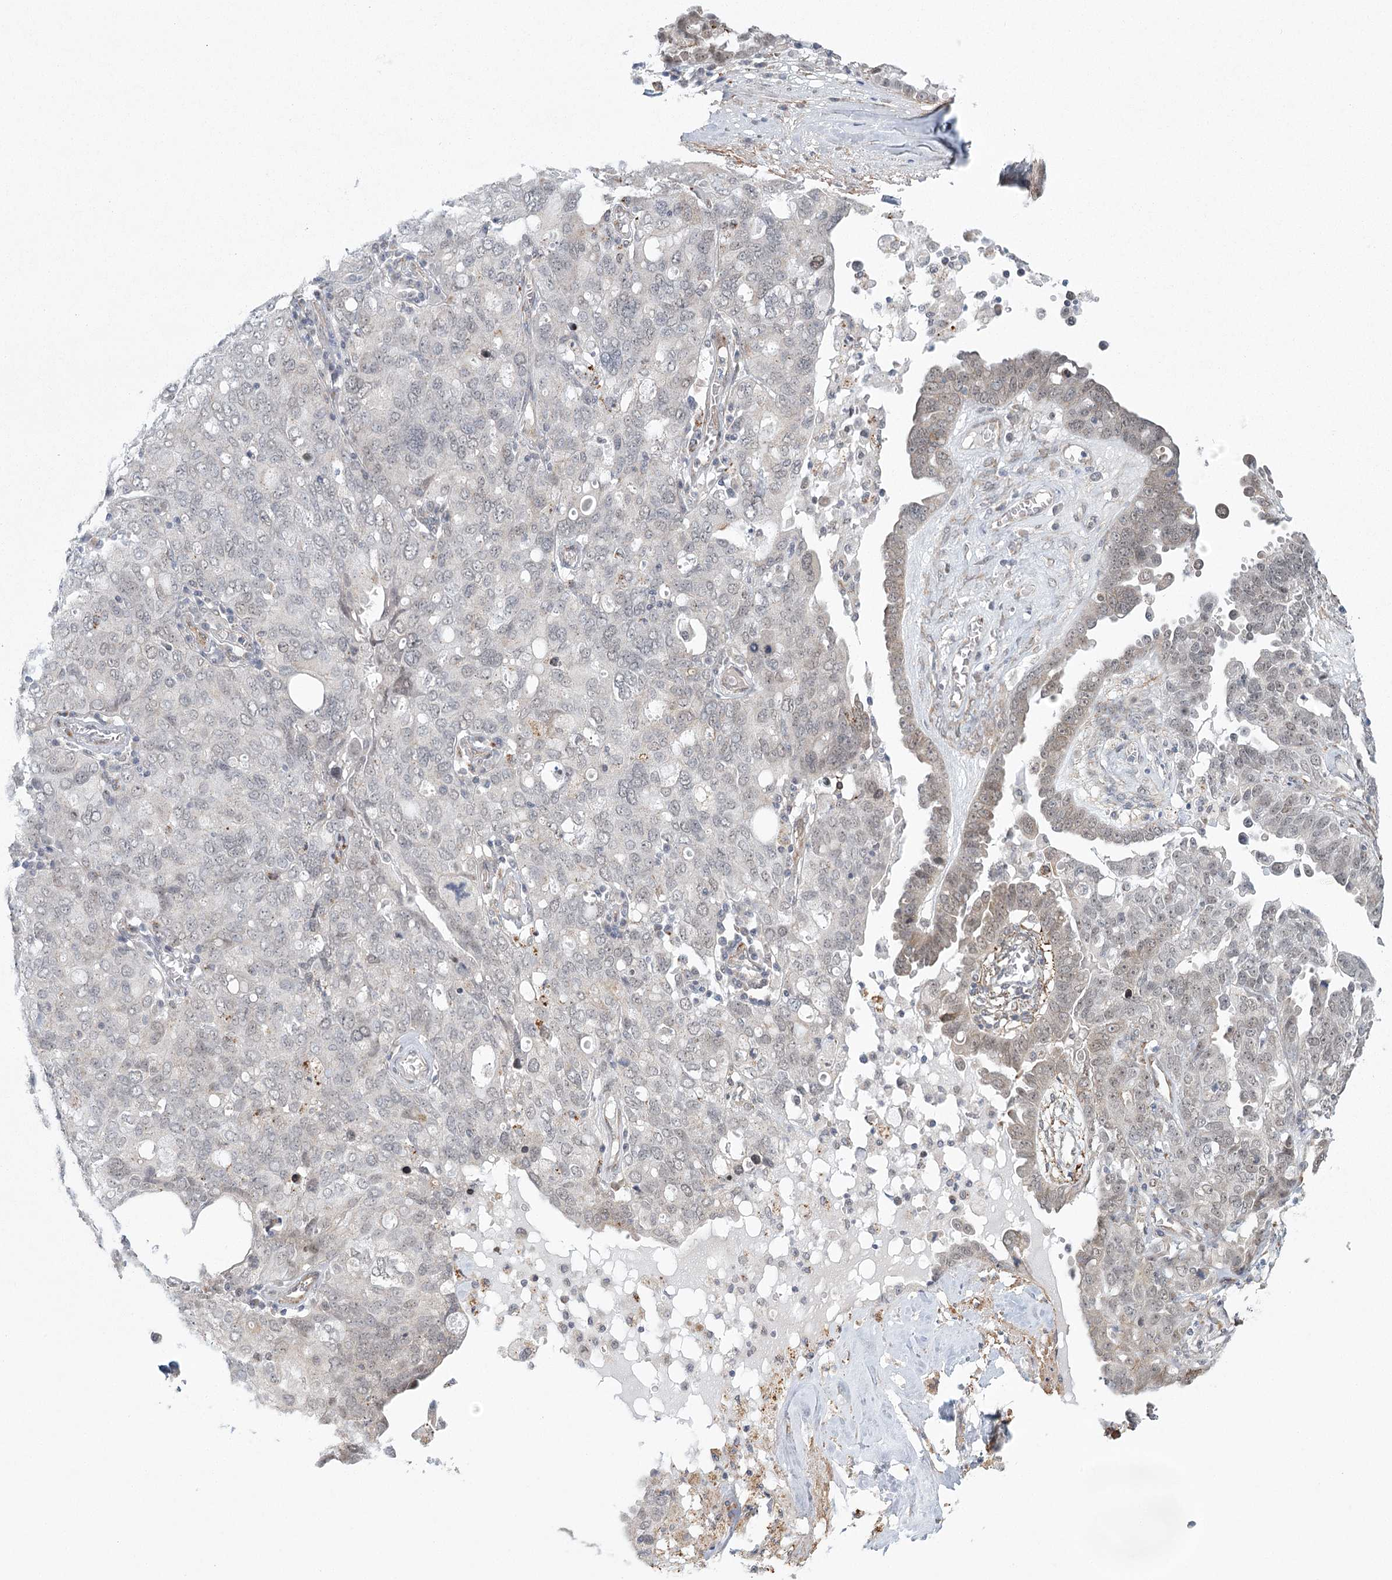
{"staining": {"intensity": "negative", "quantity": "none", "location": "none"}, "tissue": "ovarian cancer", "cell_type": "Tumor cells", "image_type": "cancer", "snomed": [{"axis": "morphology", "description": "Carcinoma, endometroid"}, {"axis": "topography", "description": "Ovary"}], "caption": "Endometroid carcinoma (ovarian) was stained to show a protein in brown. There is no significant expression in tumor cells. (Brightfield microscopy of DAB IHC at high magnification).", "gene": "MED28", "patient": {"sex": "female", "age": 62}}